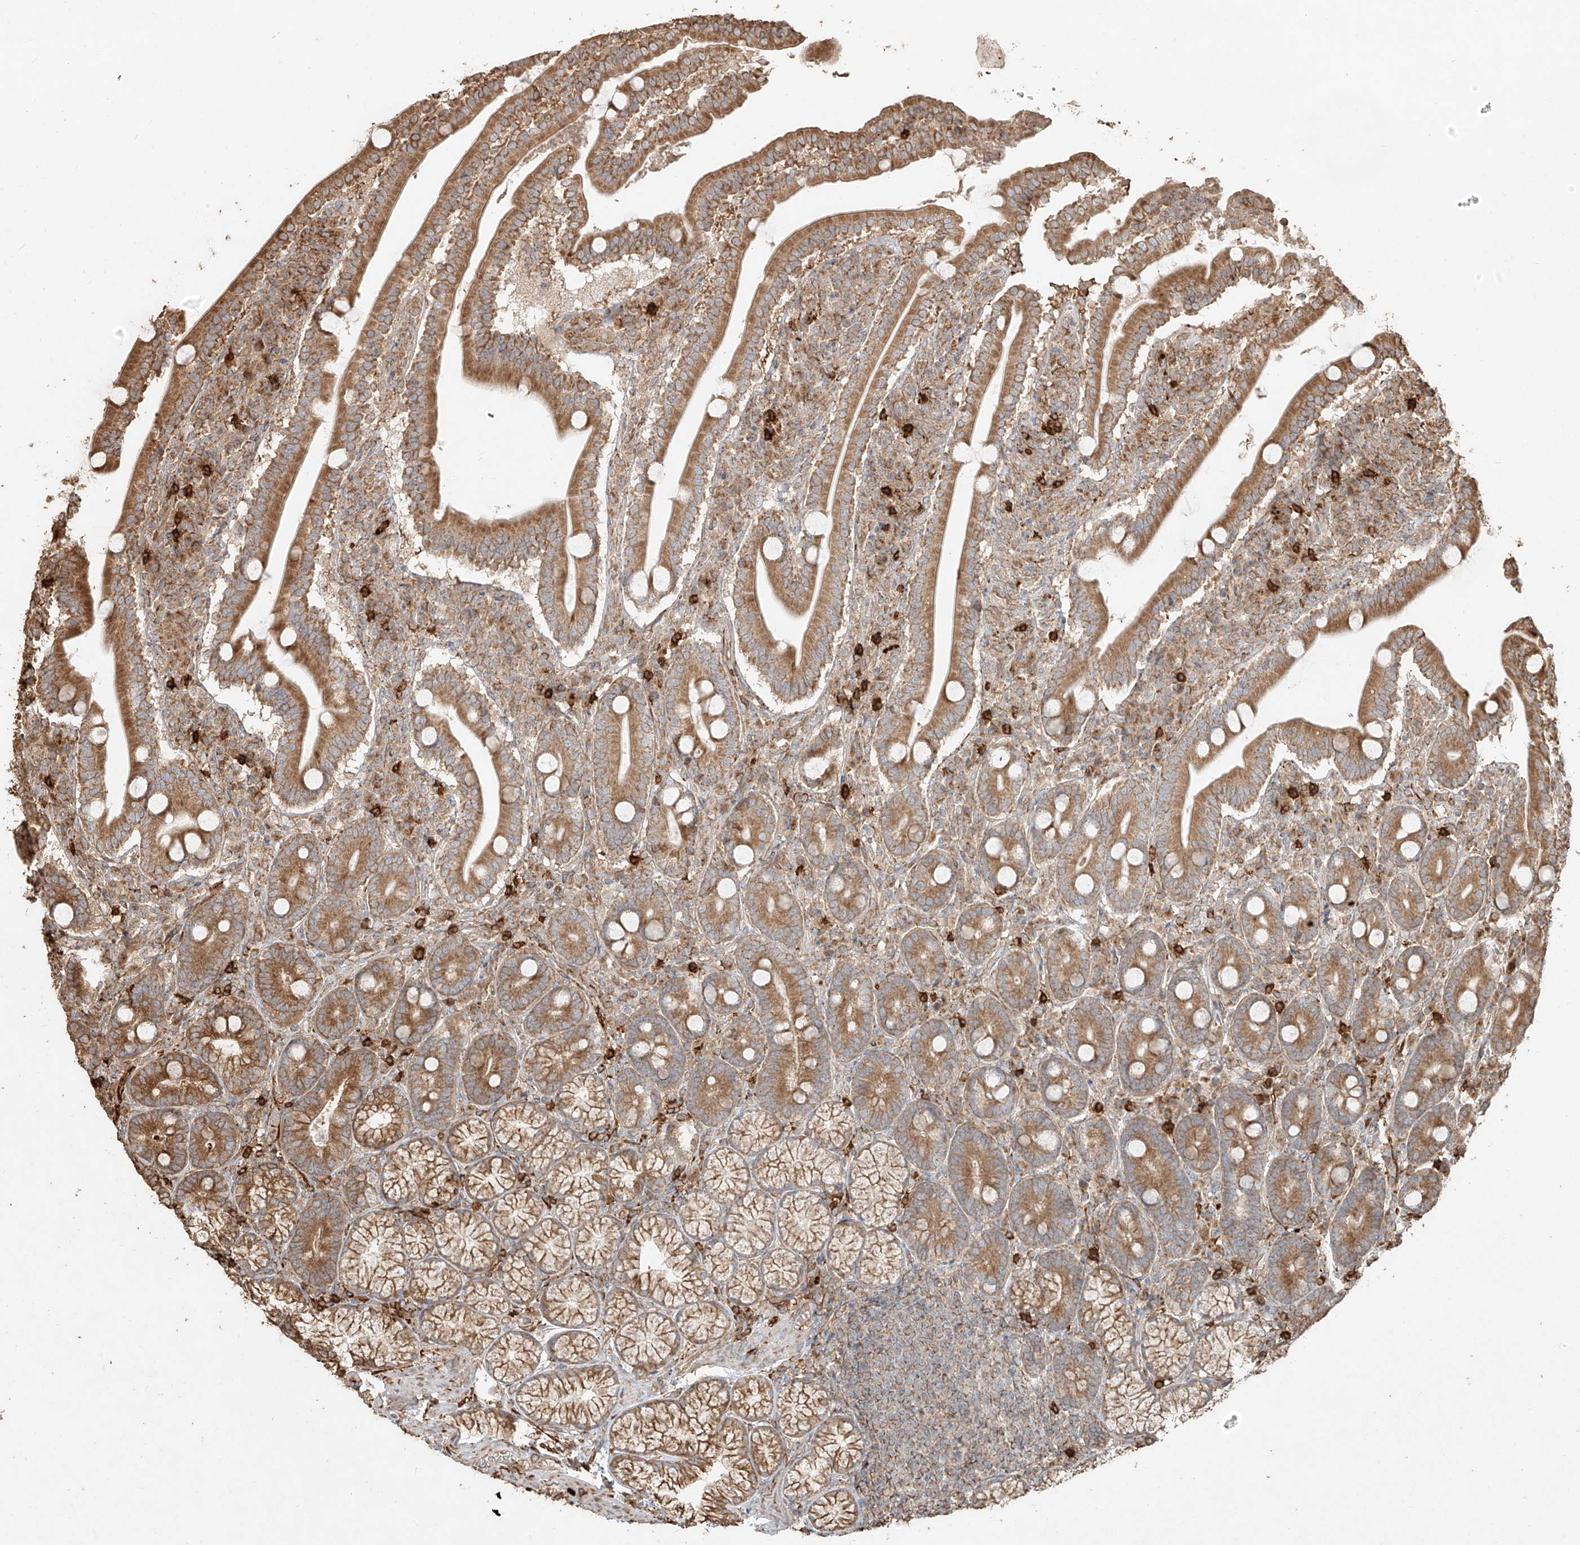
{"staining": {"intensity": "strong", "quantity": ">75%", "location": "cytoplasmic/membranous"}, "tissue": "duodenum", "cell_type": "Glandular cells", "image_type": "normal", "snomed": [{"axis": "morphology", "description": "Normal tissue, NOS"}, {"axis": "topography", "description": "Duodenum"}], "caption": "IHC staining of normal duodenum, which demonstrates high levels of strong cytoplasmic/membranous positivity in approximately >75% of glandular cells indicating strong cytoplasmic/membranous protein positivity. The staining was performed using DAB (brown) for protein detection and nuclei were counterstained in hematoxylin (blue).", "gene": "EFNB1", "patient": {"sex": "male", "age": 35}}